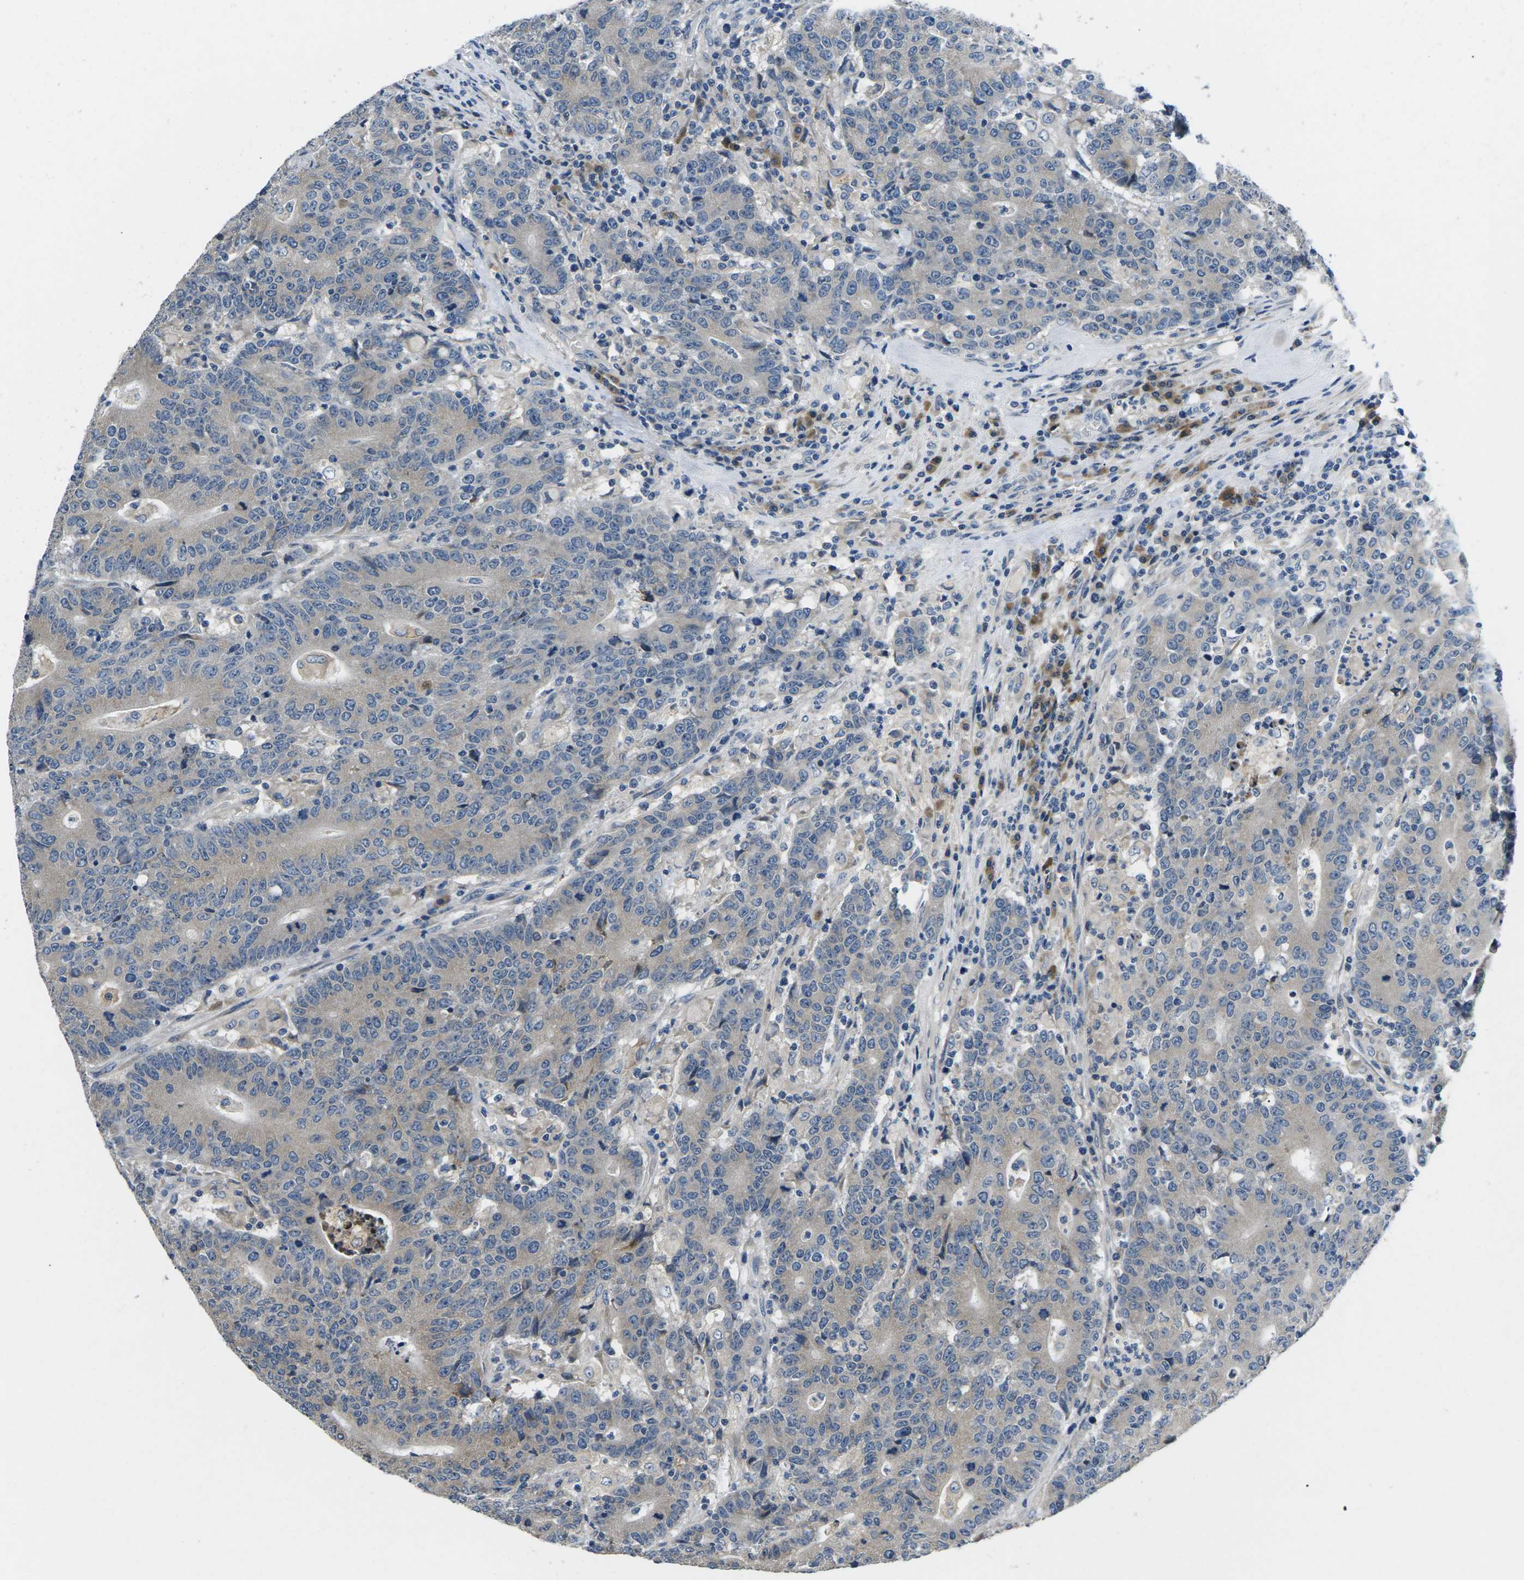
{"staining": {"intensity": "weak", "quantity": "<25%", "location": "cytoplasmic/membranous"}, "tissue": "colorectal cancer", "cell_type": "Tumor cells", "image_type": "cancer", "snomed": [{"axis": "morphology", "description": "Normal tissue, NOS"}, {"axis": "morphology", "description": "Adenocarcinoma, NOS"}, {"axis": "topography", "description": "Colon"}], "caption": "Immunohistochemistry (IHC) micrograph of colorectal cancer (adenocarcinoma) stained for a protein (brown), which exhibits no positivity in tumor cells.", "gene": "ERGIC3", "patient": {"sex": "female", "age": 75}}